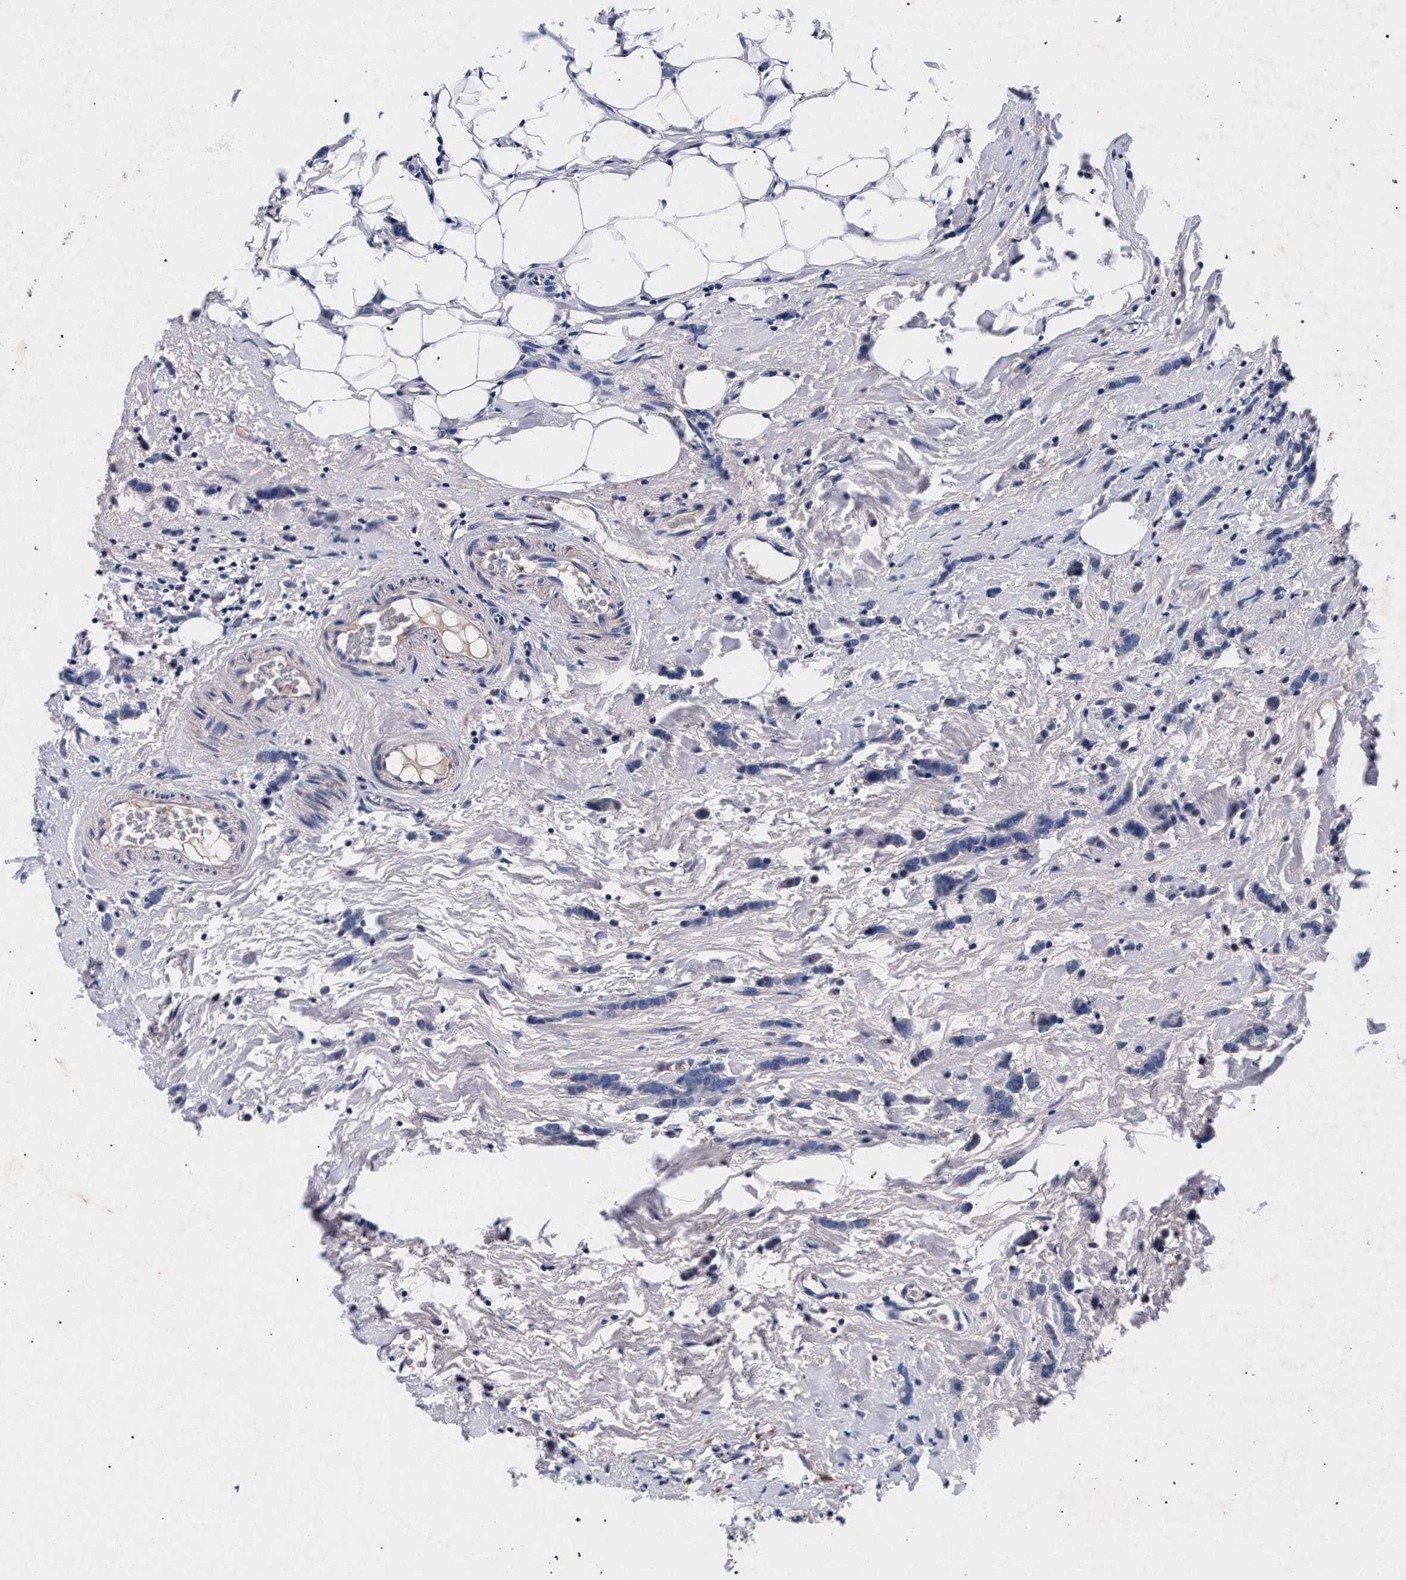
{"staining": {"intensity": "negative", "quantity": "none", "location": "none"}, "tissue": "breast cancer", "cell_type": "Tumor cells", "image_type": "cancer", "snomed": [{"axis": "morphology", "description": "Lobular carcinoma"}, {"axis": "topography", "description": "Breast"}], "caption": "Immunohistochemistry photomicrograph of breast cancer (lobular carcinoma) stained for a protein (brown), which reveals no expression in tumor cells.", "gene": "HSD17B14", "patient": {"sex": "female", "age": 60}}